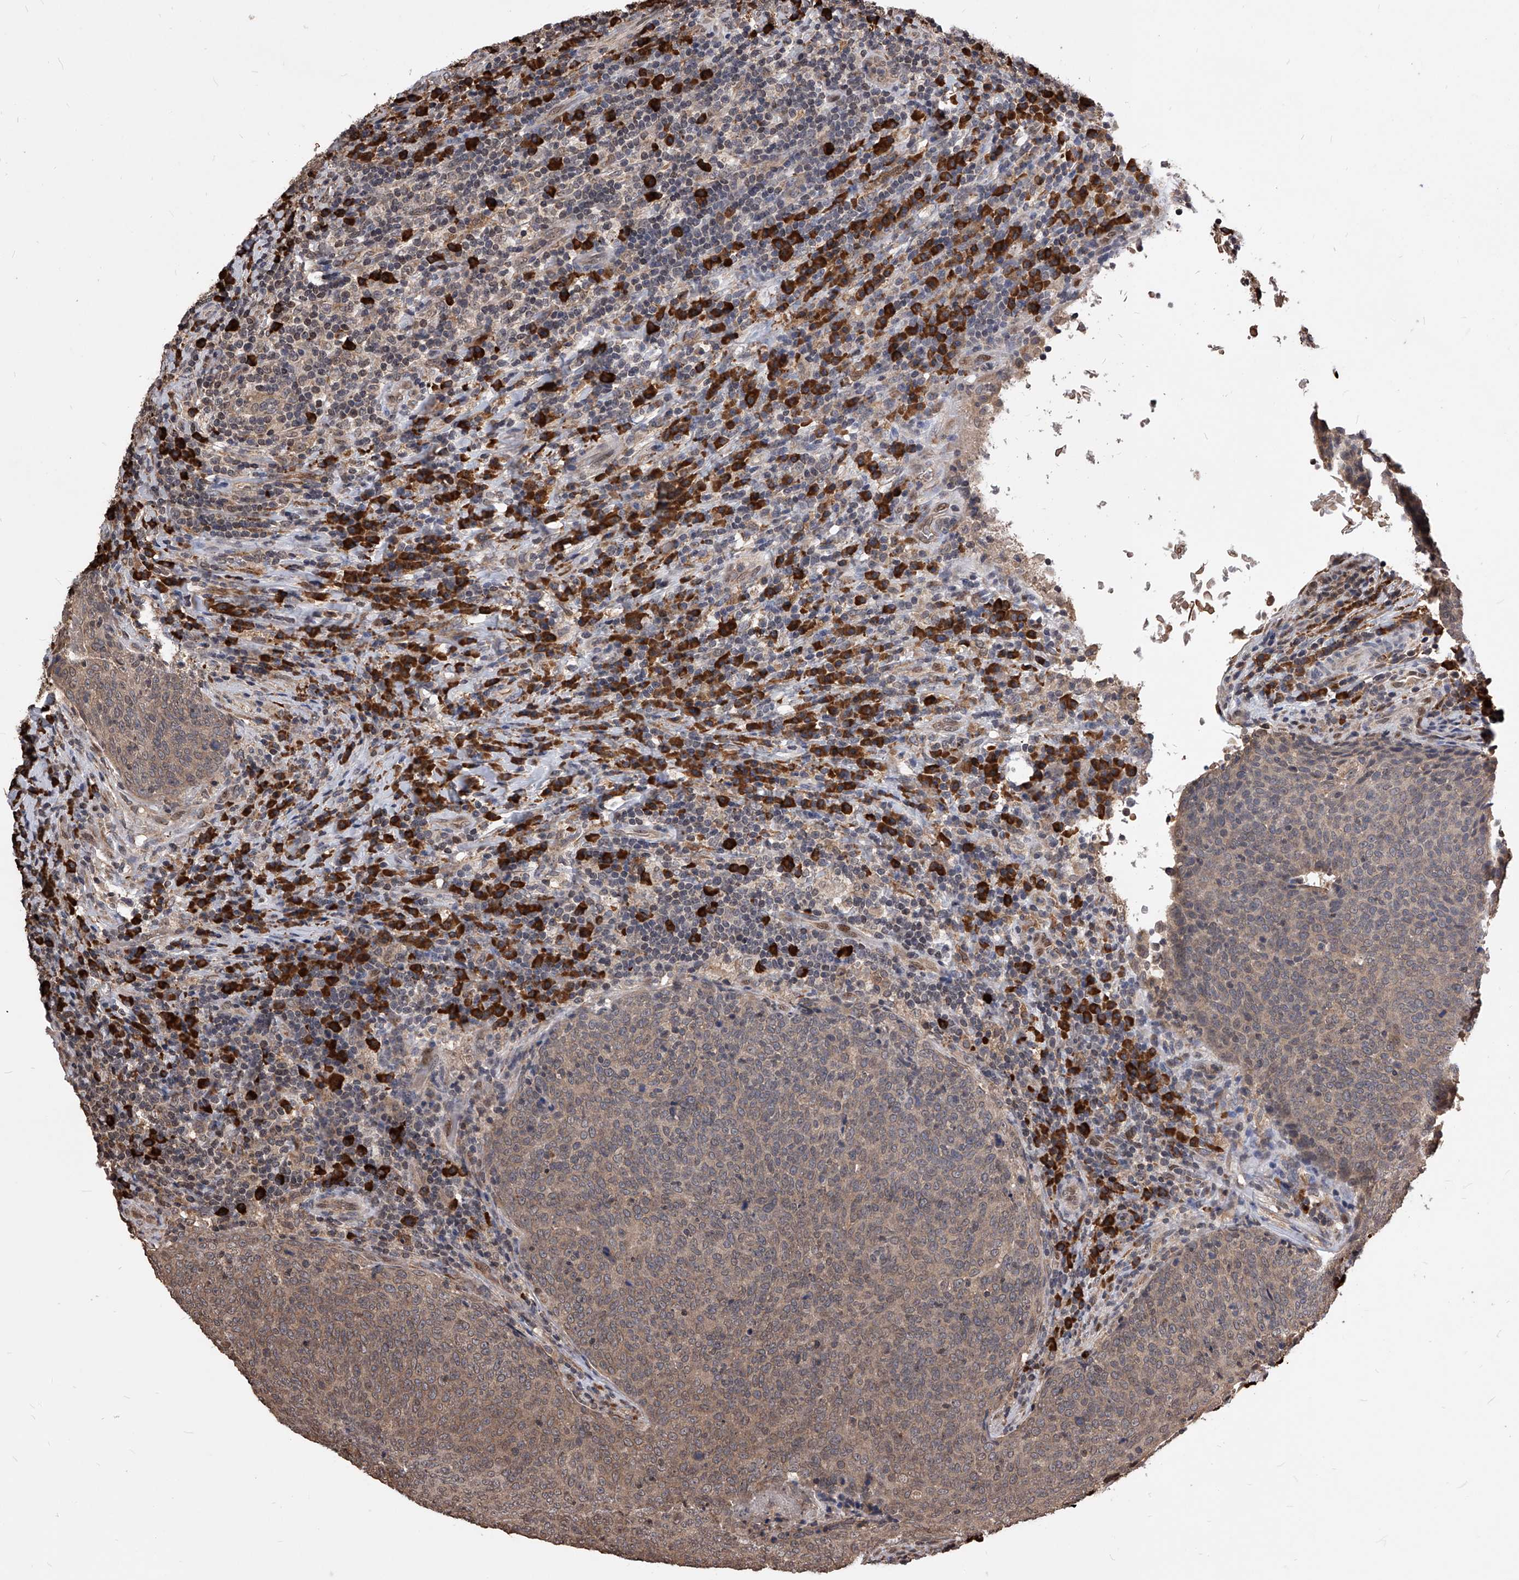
{"staining": {"intensity": "weak", "quantity": ">75%", "location": "cytoplasmic/membranous"}, "tissue": "head and neck cancer", "cell_type": "Tumor cells", "image_type": "cancer", "snomed": [{"axis": "morphology", "description": "Squamous cell carcinoma, NOS"}, {"axis": "morphology", "description": "Squamous cell carcinoma, metastatic, NOS"}, {"axis": "topography", "description": "Lymph node"}, {"axis": "topography", "description": "Head-Neck"}], "caption": "Immunohistochemistry (IHC) (DAB) staining of head and neck cancer displays weak cytoplasmic/membranous protein expression in about >75% of tumor cells. (DAB IHC with brightfield microscopy, high magnification).", "gene": "ID1", "patient": {"sex": "male", "age": 62}}